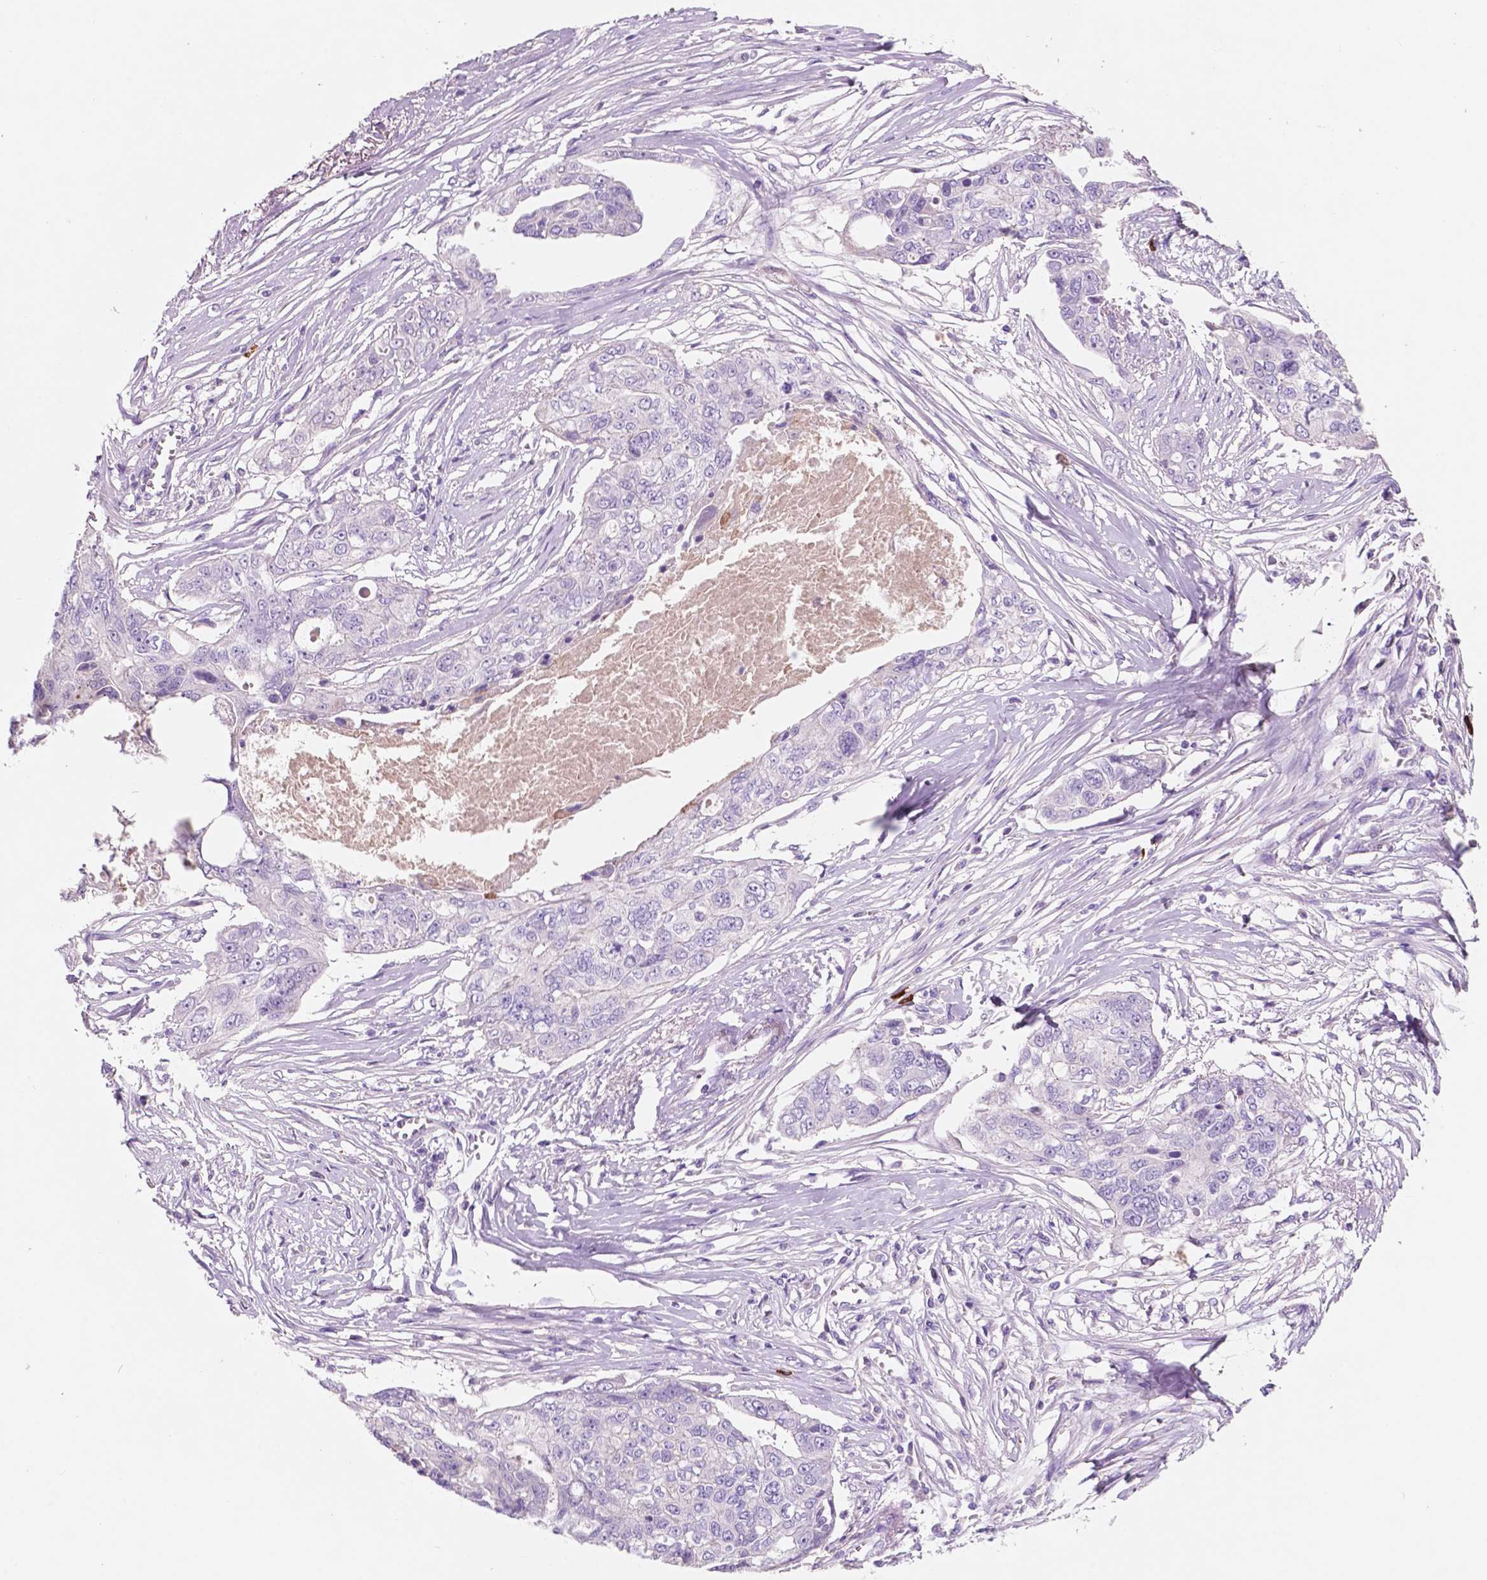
{"staining": {"intensity": "negative", "quantity": "none", "location": "none"}, "tissue": "ovarian cancer", "cell_type": "Tumor cells", "image_type": "cancer", "snomed": [{"axis": "morphology", "description": "Carcinoma, endometroid"}, {"axis": "topography", "description": "Ovary"}], "caption": "Ovarian cancer was stained to show a protein in brown. There is no significant expression in tumor cells.", "gene": "CUZD1", "patient": {"sex": "female", "age": 70}}